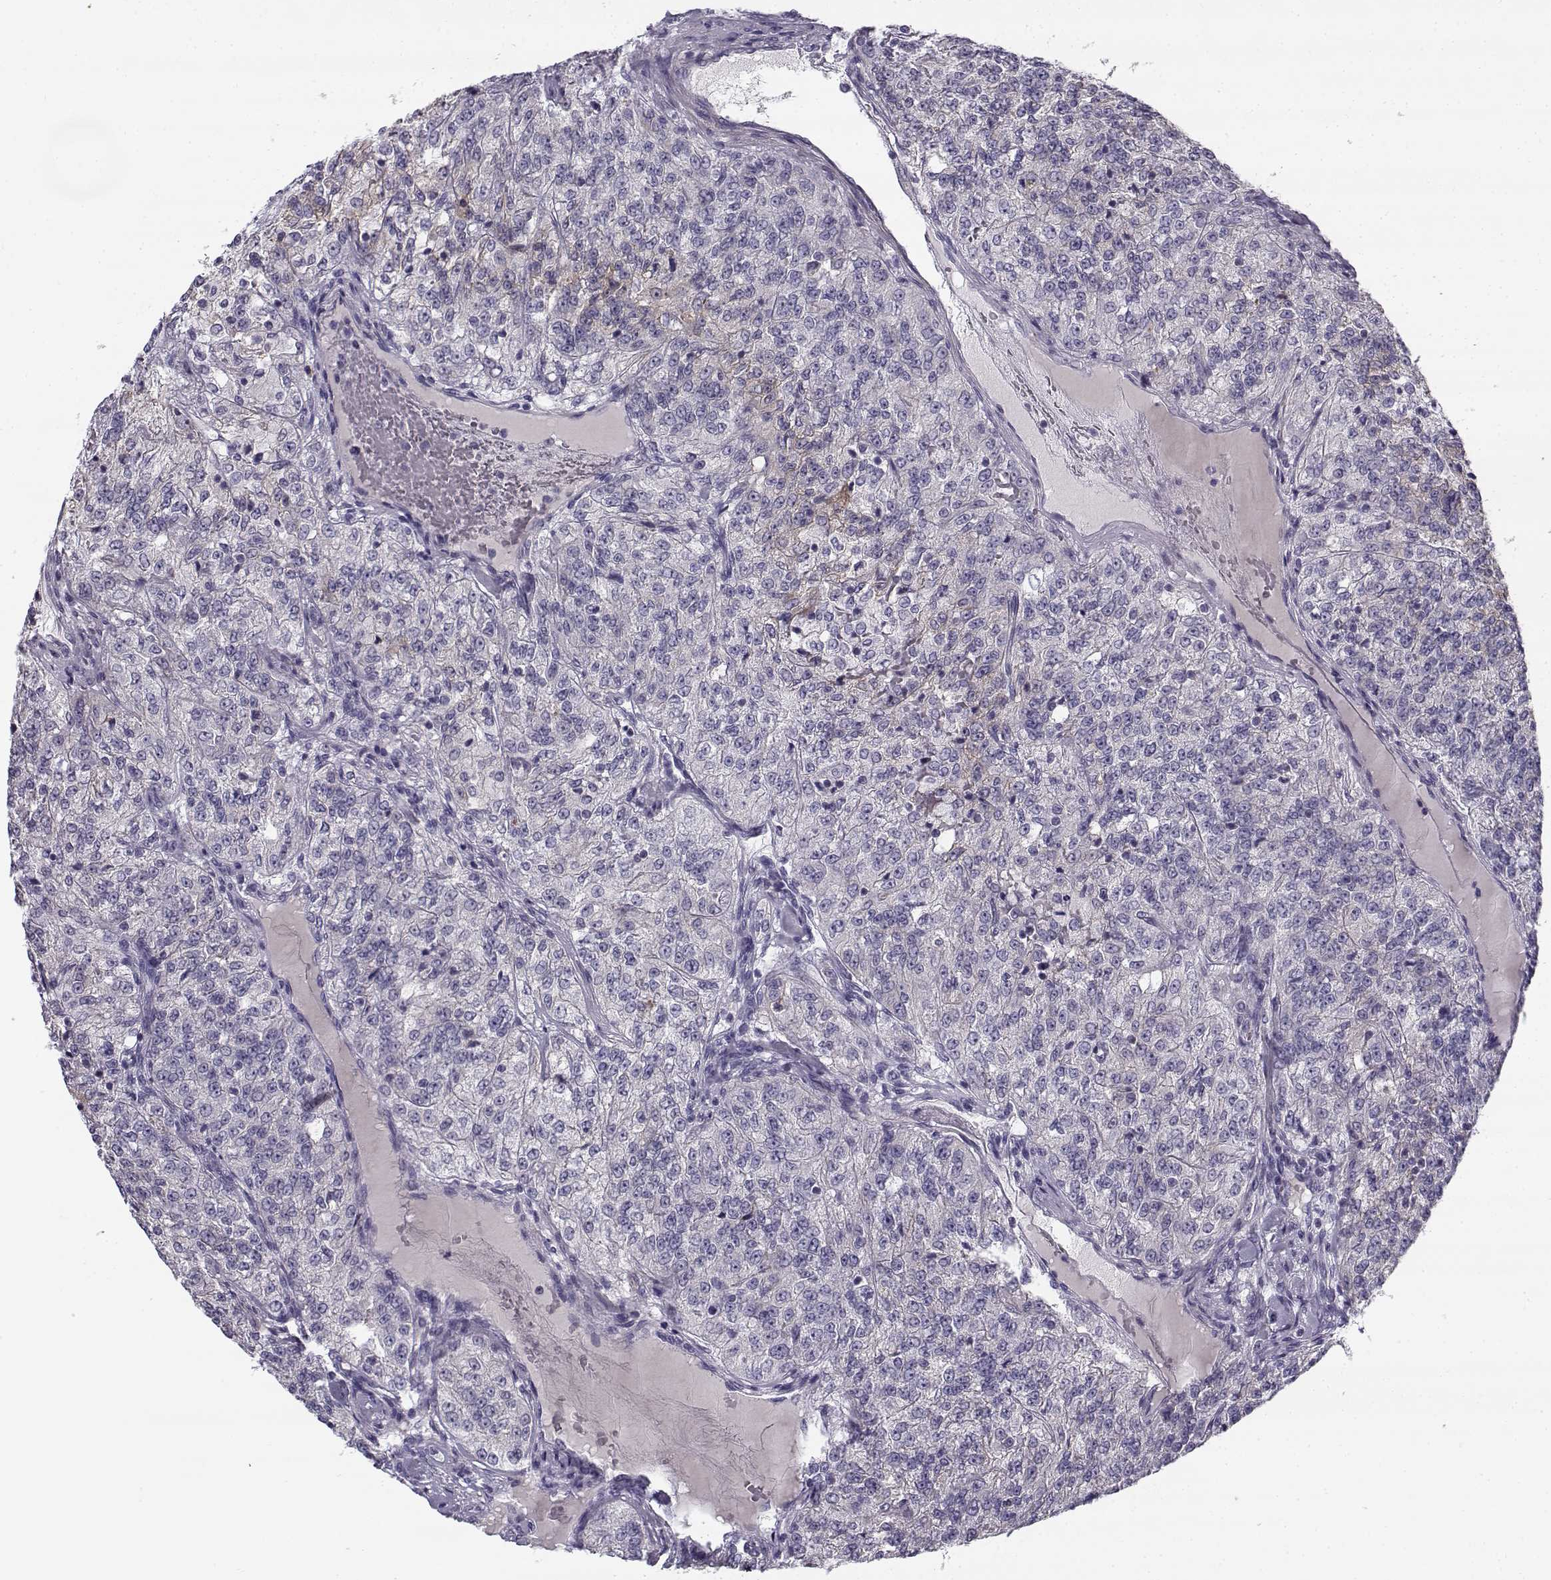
{"staining": {"intensity": "negative", "quantity": "none", "location": "none"}, "tissue": "renal cancer", "cell_type": "Tumor cells", "image_type": "cancer", "snomed": [{"axis": "morphology", "description": "Adenocarcinoma, NOS"}, {"axis": "topography", "description": "Kidney"}], "caption": "Tumor cells are negative for protein expression in human adenocarcinoma (renal).", "gene": "CREB3L3", "patient": {"sex": "female", "age": 63}}